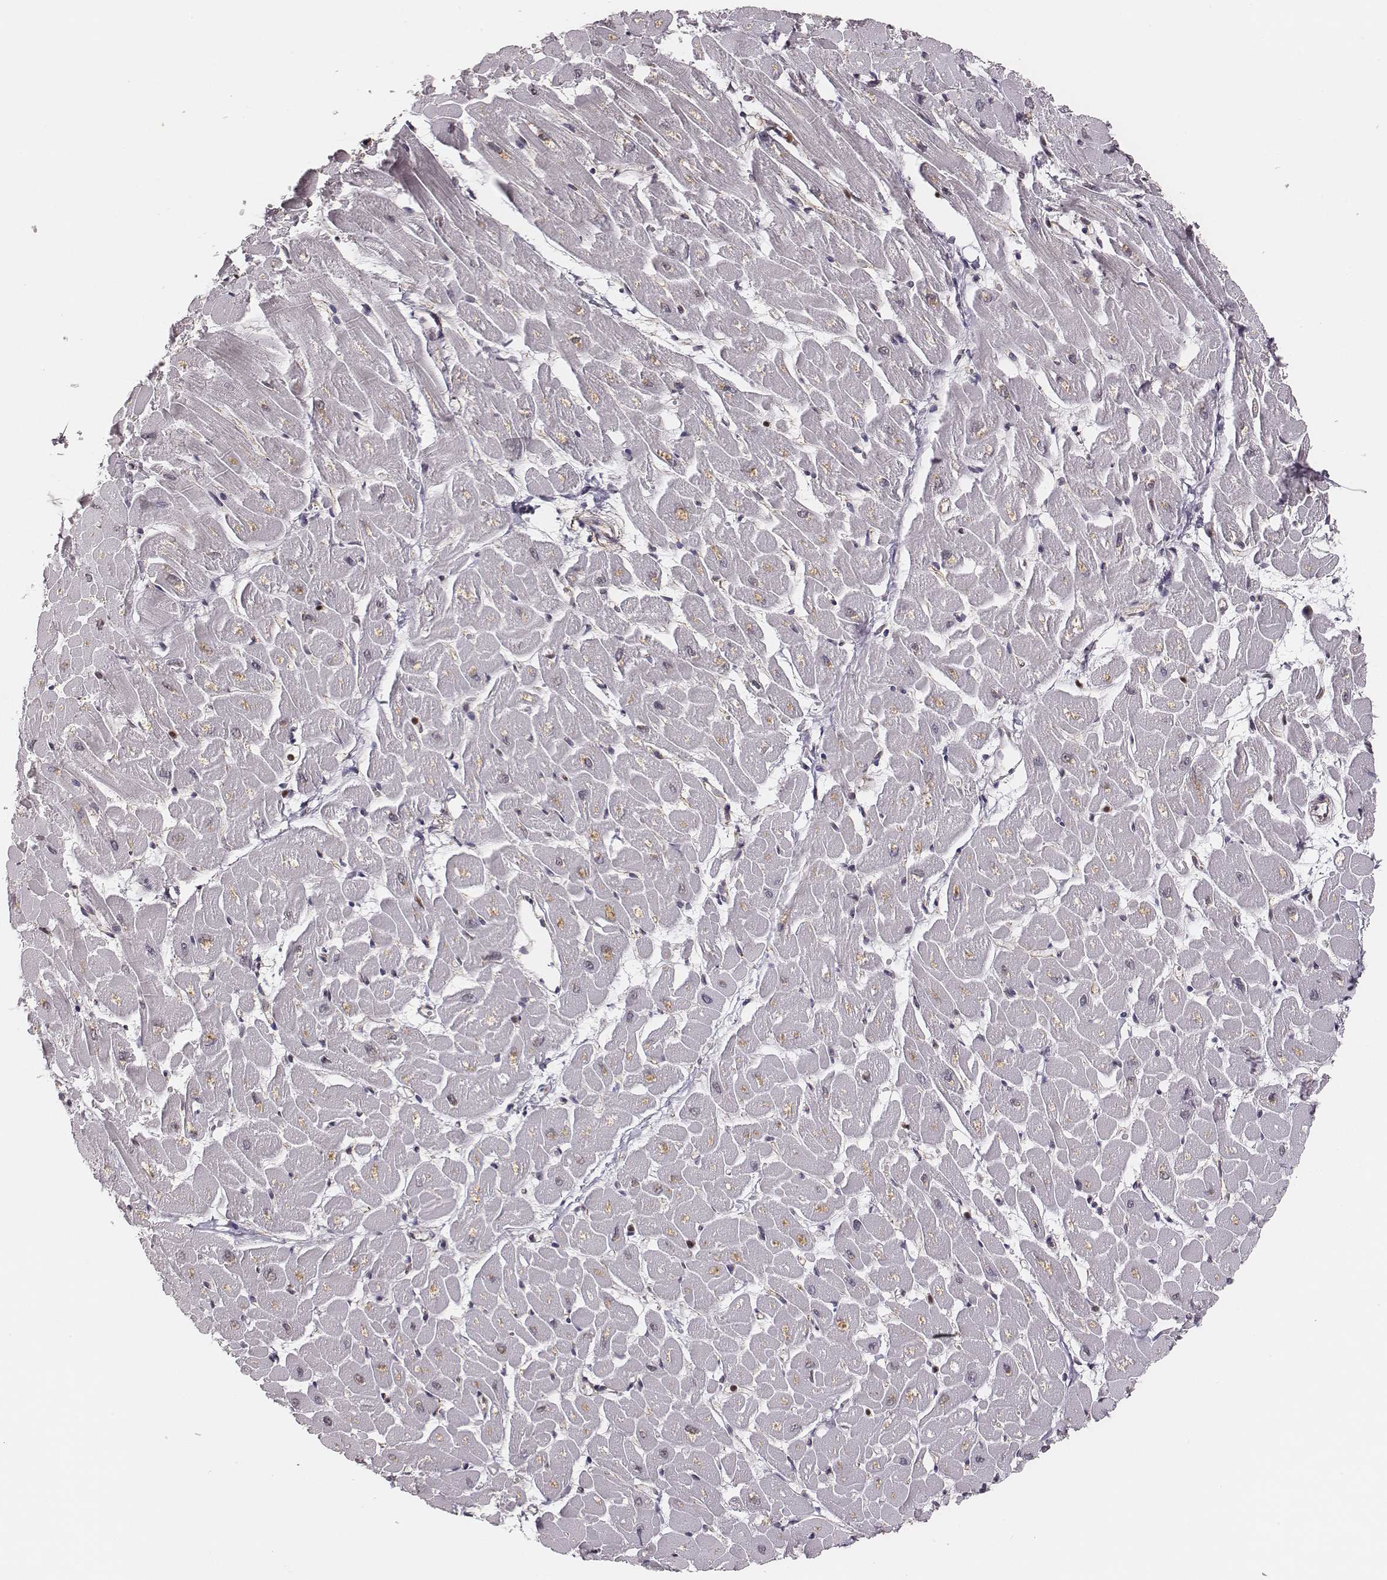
{"staining": {"intensity": "negative", "quantity": "none", "location": "none"}, "tissue": "heart muscle", "cell_type": "Cardiomyocytes", "image_type": "normal", "snomed": [{"axis": "morphology", "description": "Normal tissue, NOS"}, {"axis": "topography", "description": "Heart"}], "caption": "Benign heart muscle was stained to show a protein in brown. There is no significant positivity in cardiomyocytes. (Brightfield microscopy of DAB immunohistochemistry at high magnification).", "gene": "WDR59", "patient": {"sex": "male", "age": 57}}